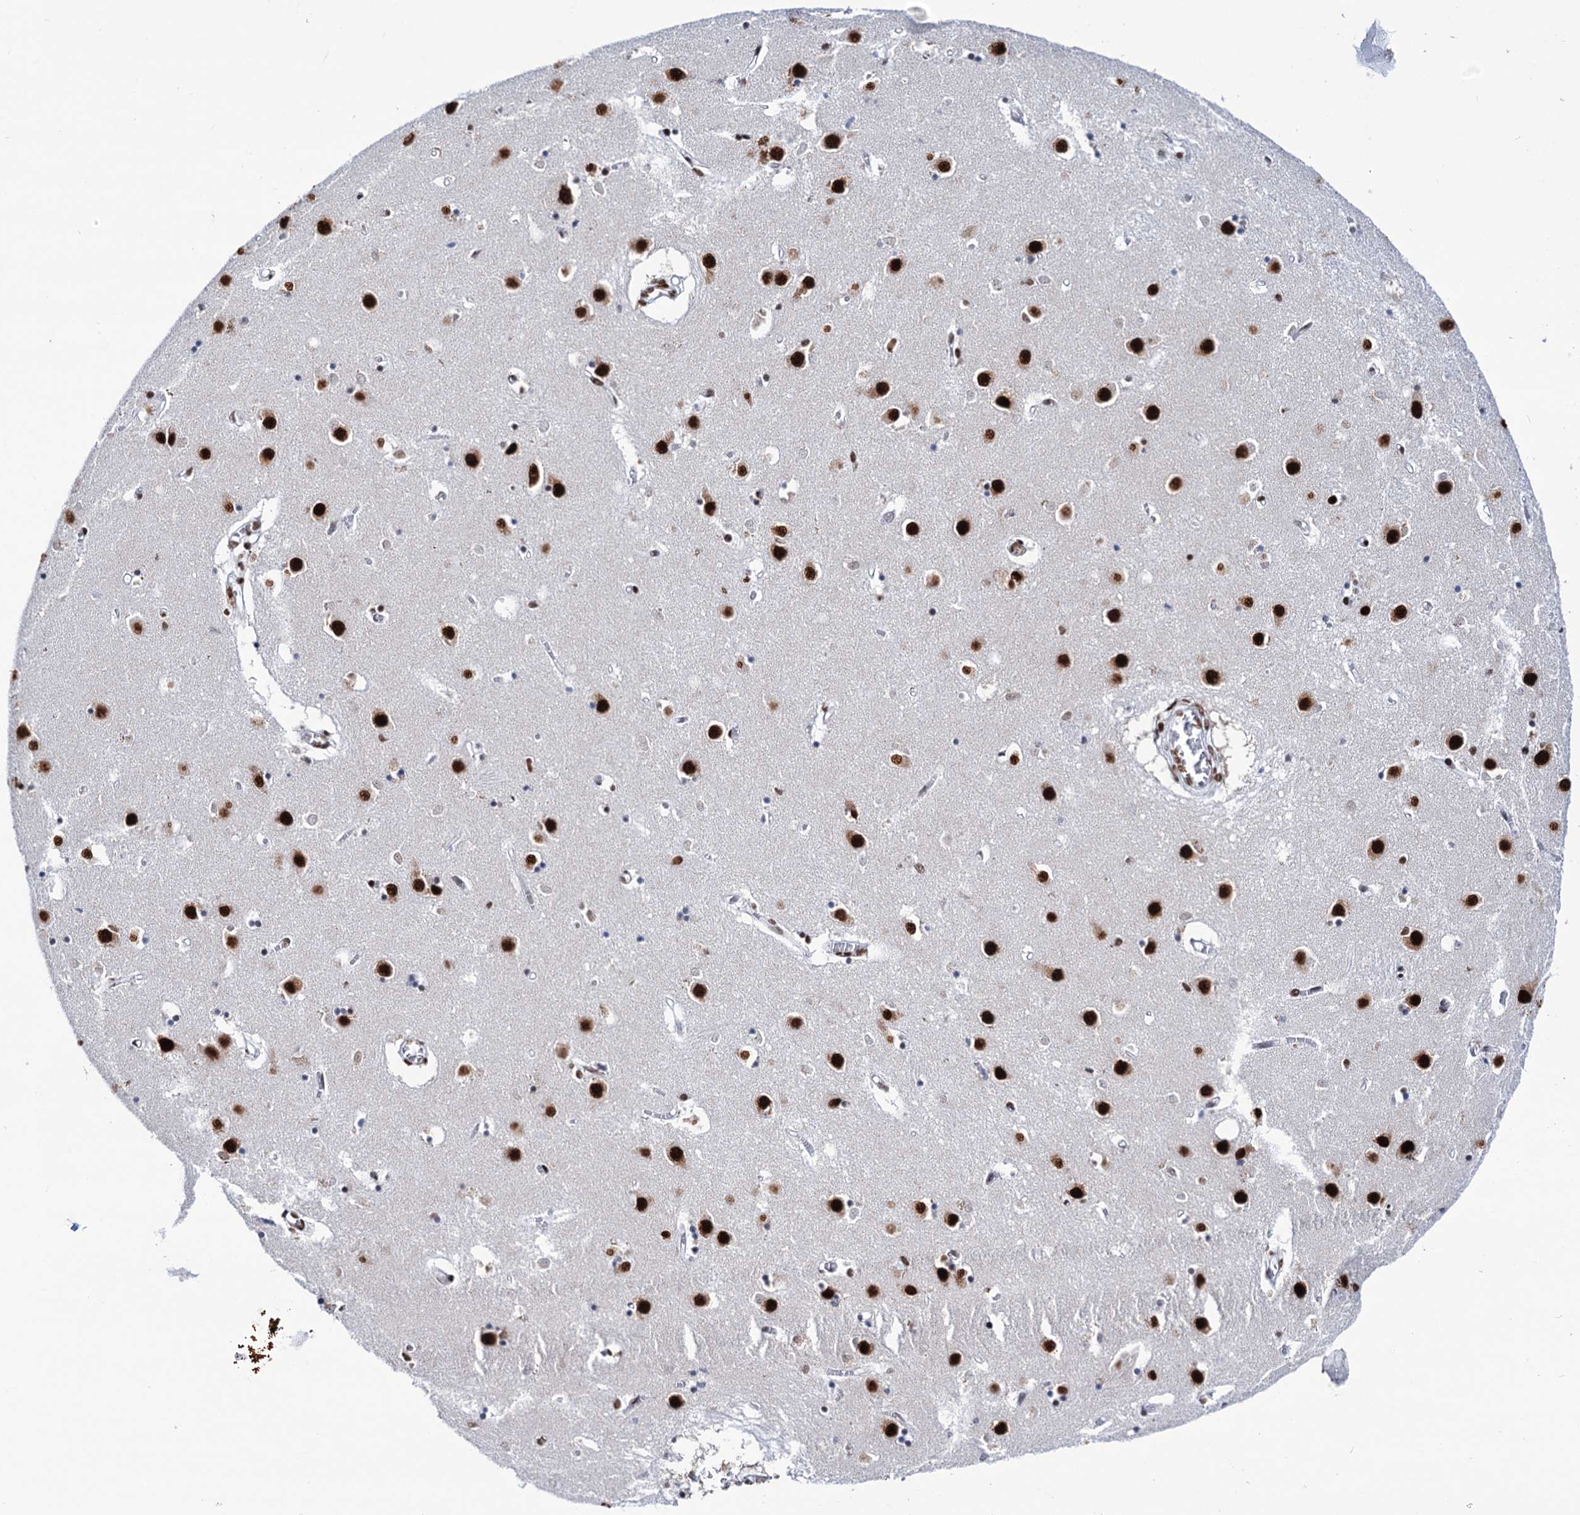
{"staining": {"intensity": "strong", "quantity": "<25%", "location": "nuclear"}, "tissue": "caudate", "cell_type": "Glial cells", "image_type": "normal", "snomed": [{"axis": "morphology", "description": "Normal tissue, NOS"}, {"axis": "topography", "description": "Lateral ventricle wall"}], "caption": "An IHC micrograph of normal tissue is shown. Protein staining in brown highlights strong nuclear positivity in caudate within glial cells.", "gene": "MATR3", "patient": {"sex": "male", "age": 70}}